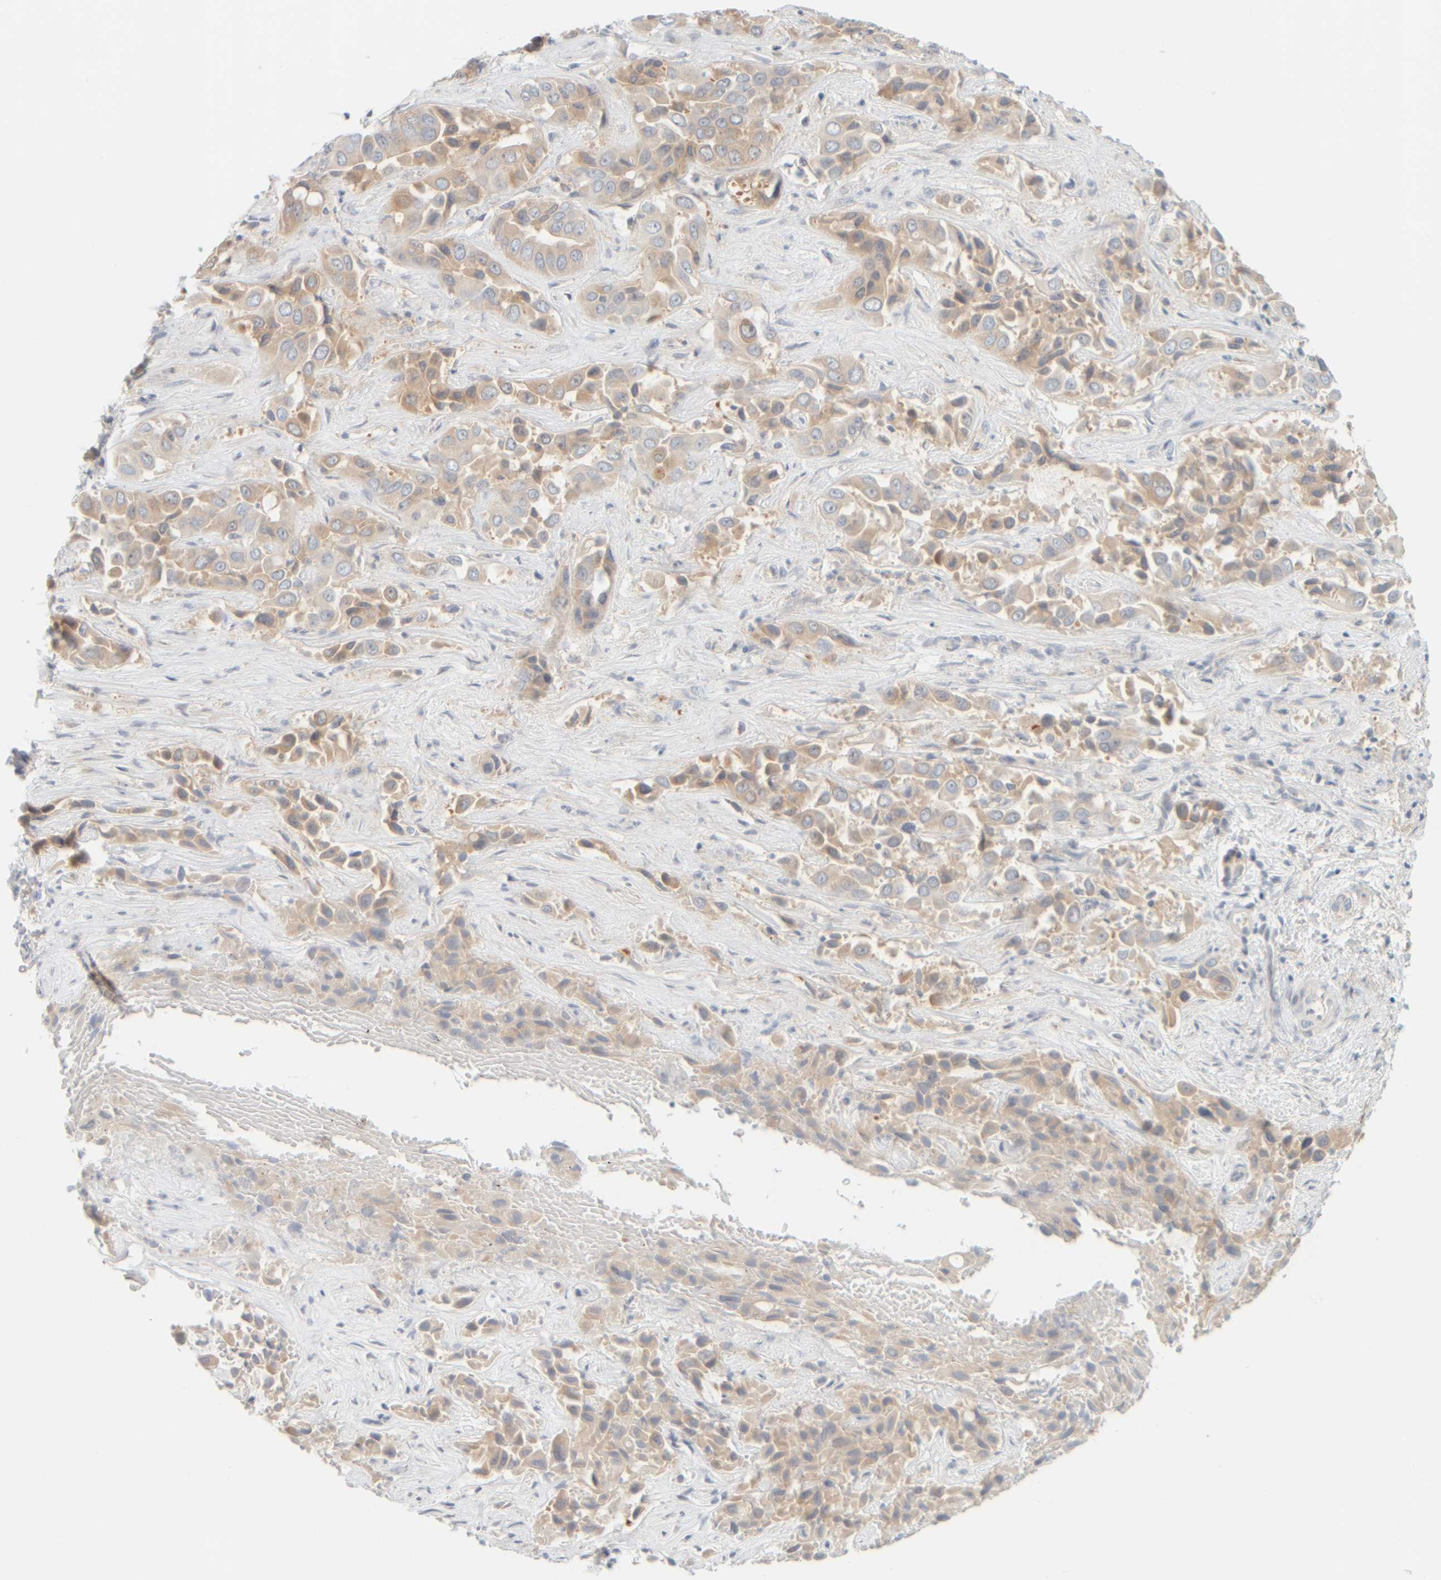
{"staining": {"intensity": "weak", "quantity": ">75%", "location": "cytoplasmic/membranous"}, "tissue": "liver cancer", "cell_type": "Tumor cells", "image_type": "cancer", "snomed": [{"axis": "morphology", "description": "Cholangiocarcinoma"}, {"axis": "topography", "description": "Liver"}], "caption": "This micrograph demonstrates liver cancer stained with IHC to label a protein in brown. The cytoplasmic/membranous of tumor cells show weak positivity for the protein. Nuclei are counter-stained blue.", "gene": "PTGES3L-AARSD1", "patient": {"sex": "female", "age": 52}}